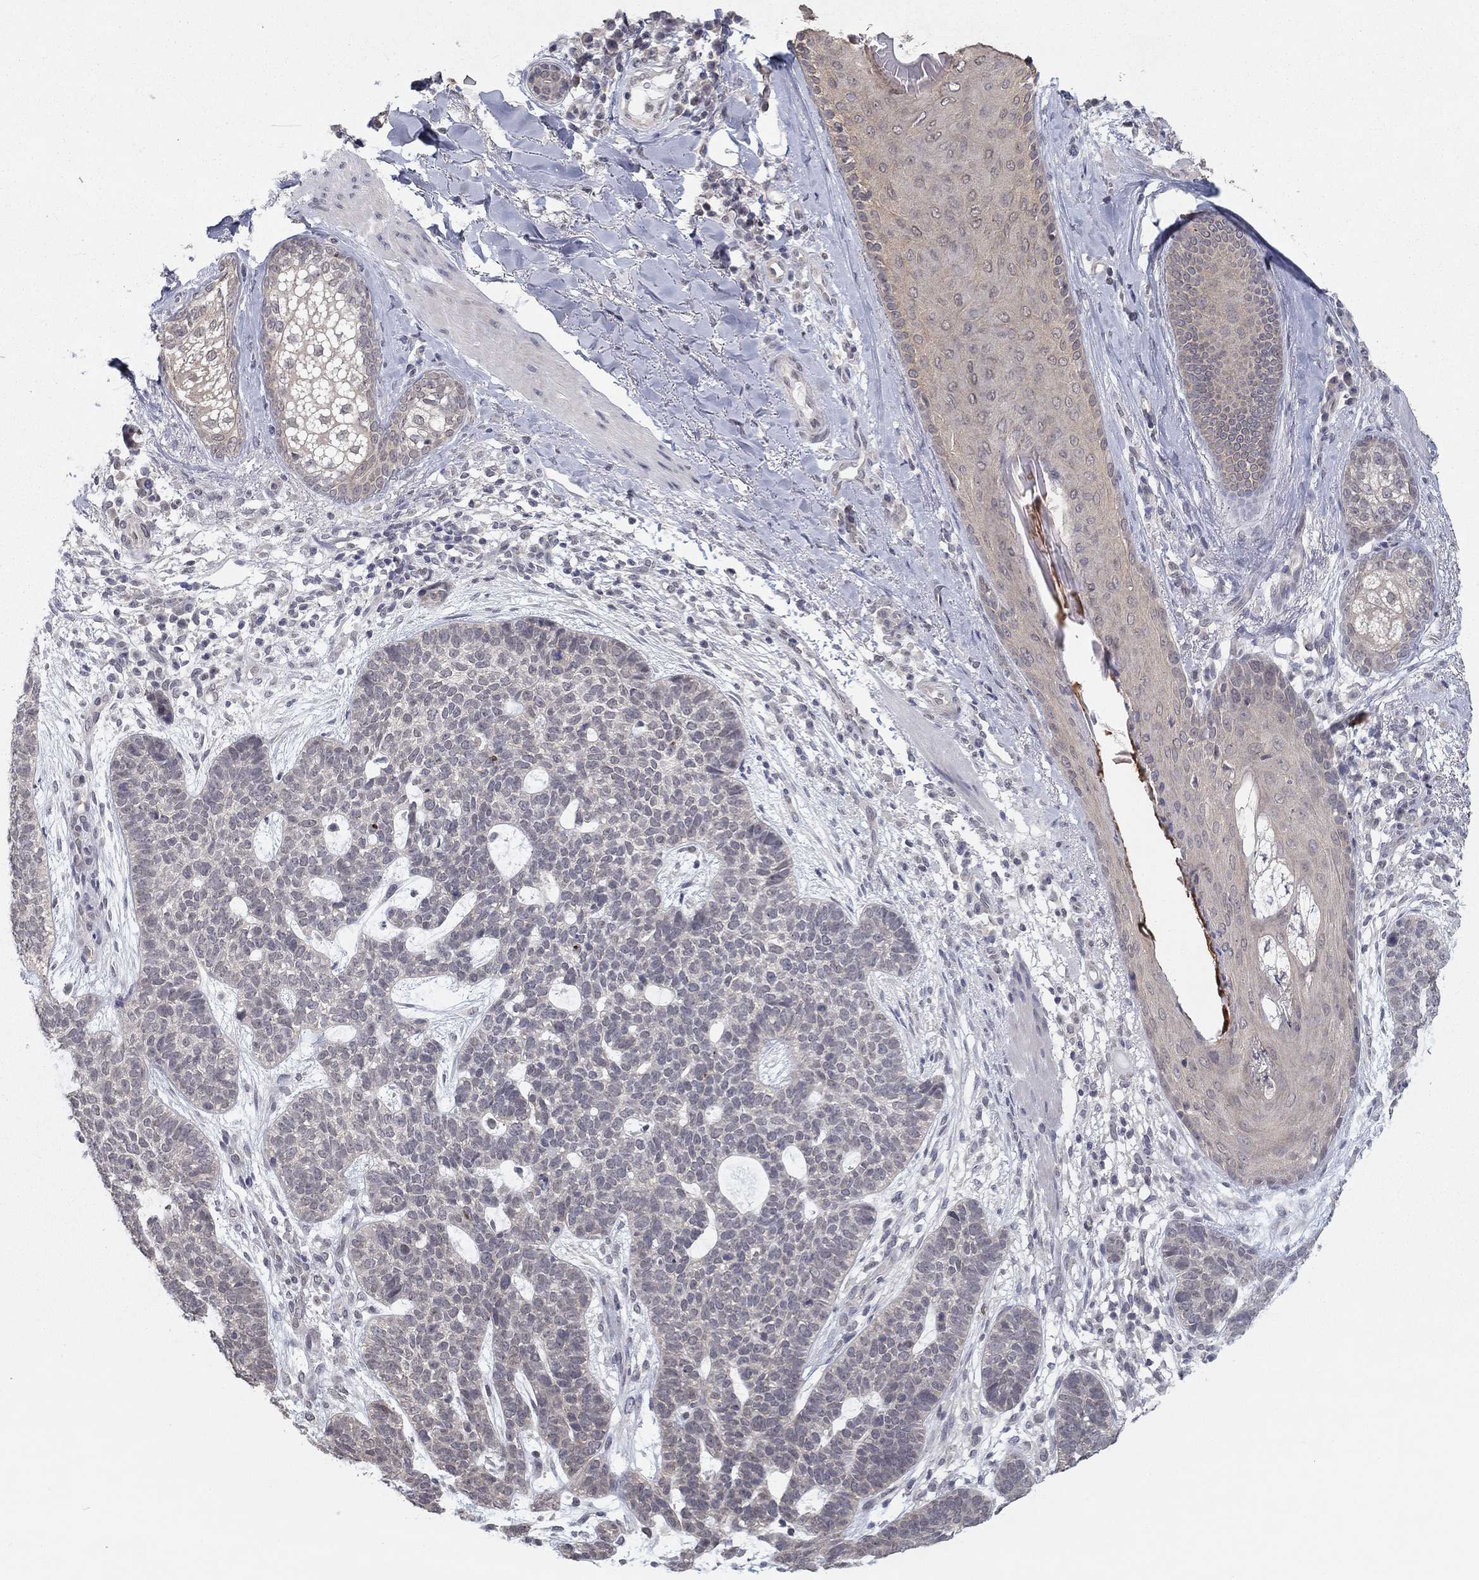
{"staining": {"intensity": "negative", "quantity": "none", "location": "none"}, "tissue": "skin cancer", "cell_type": "Tumor cells", "image_type": "cancer", "snomed": [{"axis": "morphology", "description": "Squamous cell carcinoma, NOS"}, {"axis": "topography", "description": "Skin"}], "caption": "DAB (3,3'-diaminobenzidine) immunohistochemical staining of human skin cancer (squamous cell carcinoma) exhibits no significant positivity in tumor cells. The staining was performed using DAB to visualize the protein expression in brown, while the nuclei were stained in blue with hematoxylin (Magnification: 20x).", "gene": "SLC22A2", "patient": {"sex": "male", "age": 88}}